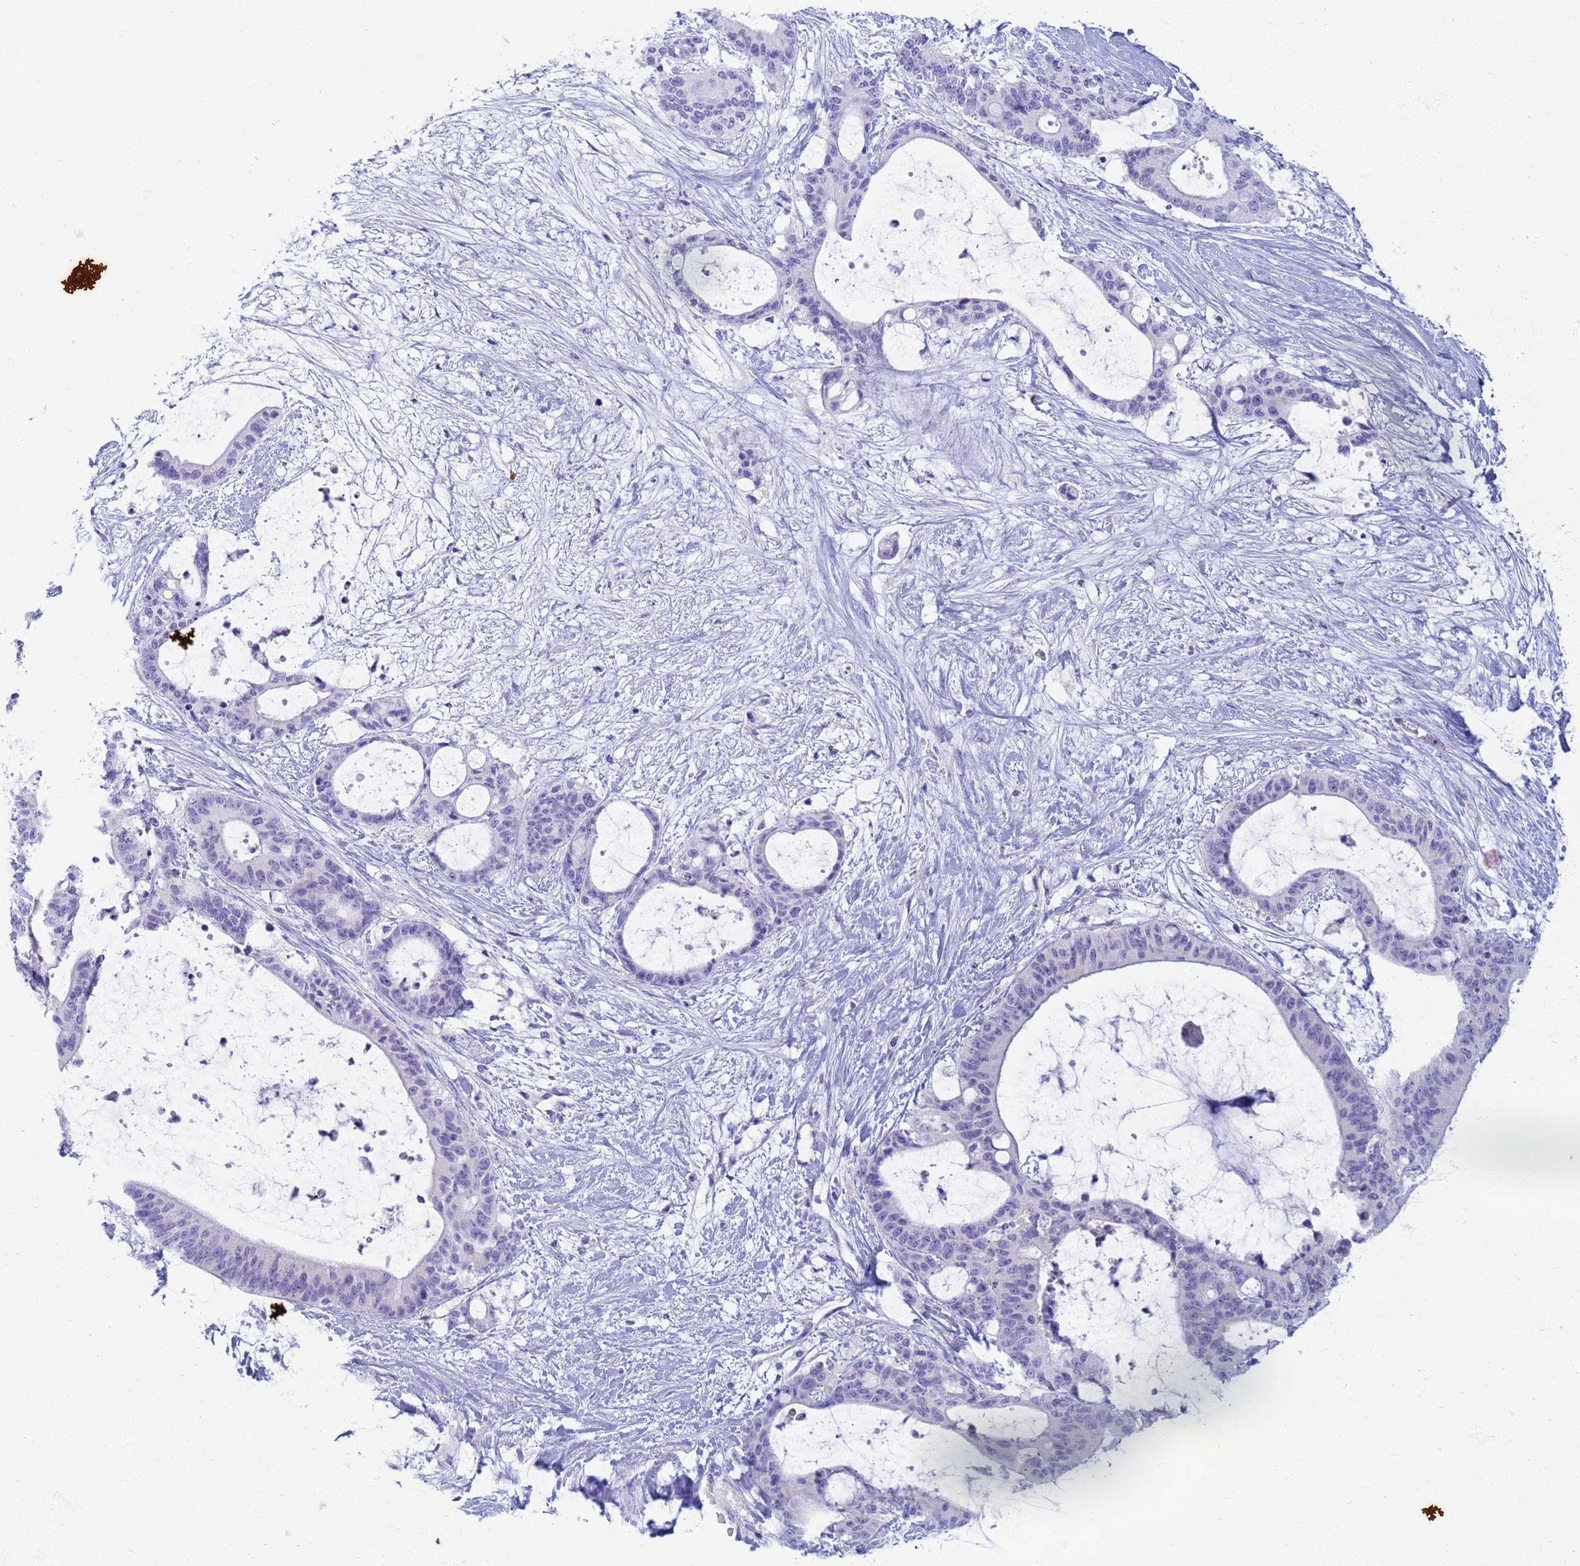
{"staining": {"intensity": "negative", "quantity": "none", "location": "none"}, "tissue": "liver cancer", "cell_type": "Tumor cells", "image_type": "cancer", "snomed": [{"axis": "morphology", "description": "Normal tissue, NOS"}, {"axis": "morphology", "description": "Cholangiocarcinoma"}, {"axis": "topography", "description": "Liver"}, {"axis": "topography", "description": "Peripheral nerve tissue"}], "caption": "Immunohistochemistry (IHC) of cholangiocarcinoma (liver) displays no staining in tumor cells.", "gene": "EEA1", "patient": {"sex": "female", "age": 73}}